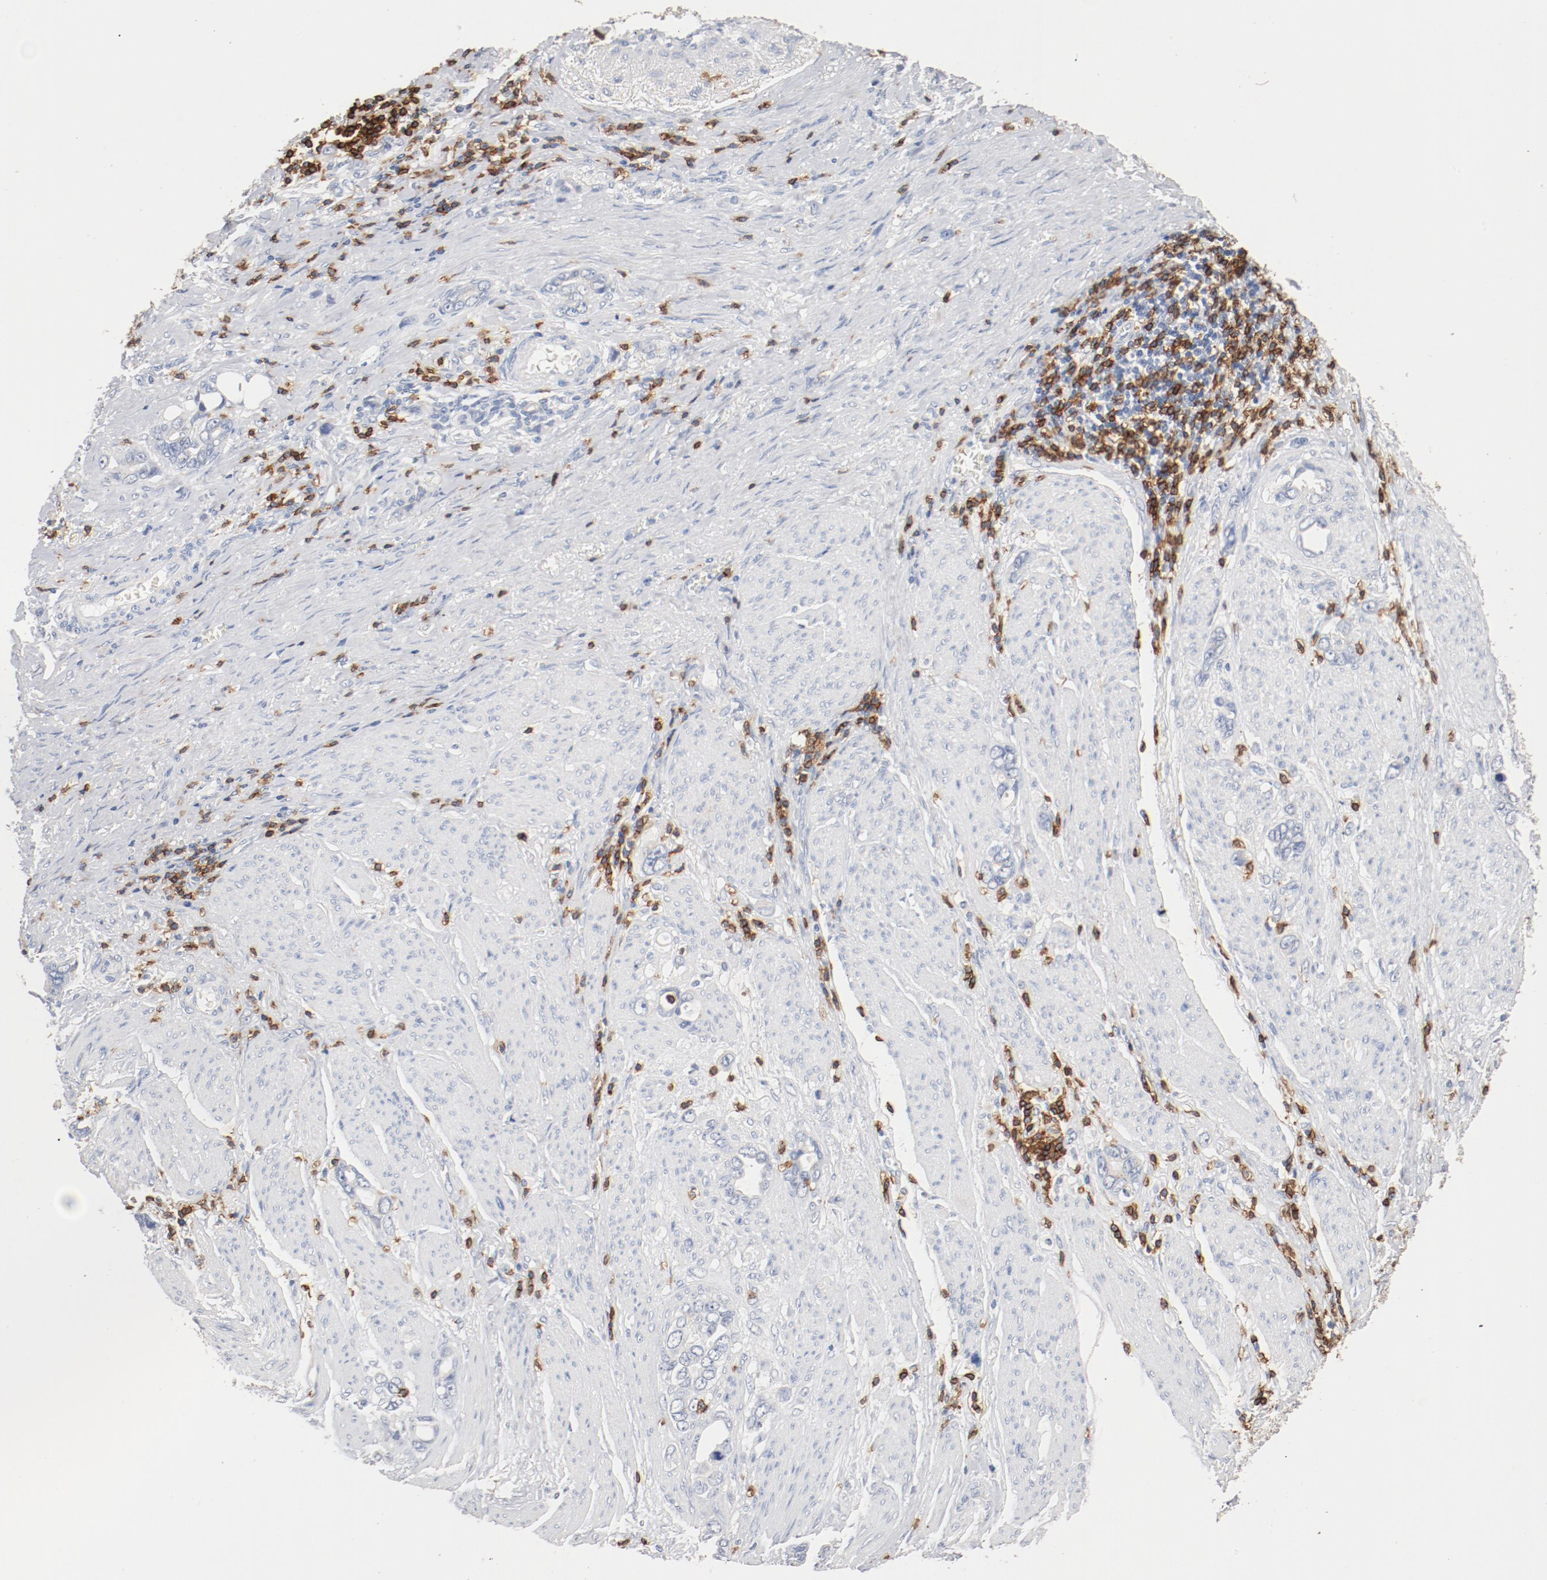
{"staining": {"intensity": "negative", "quantity": "none", "location": "none"}, "tissue": "stomach cancer", "cell_type": "Tumor cells", "image_type": "cancer", "snomed": [{"axis": "morphology", "description": "Adenocarcinoma, NOS"}, {"axis": "topography", "description": "Stomach"}], "caption": "Tumor cells are negative for brown protein staining in stomach cancer (adenocarcinoma).", "gene": "CD247", "patient": {"sex": "male", "age": 78}}